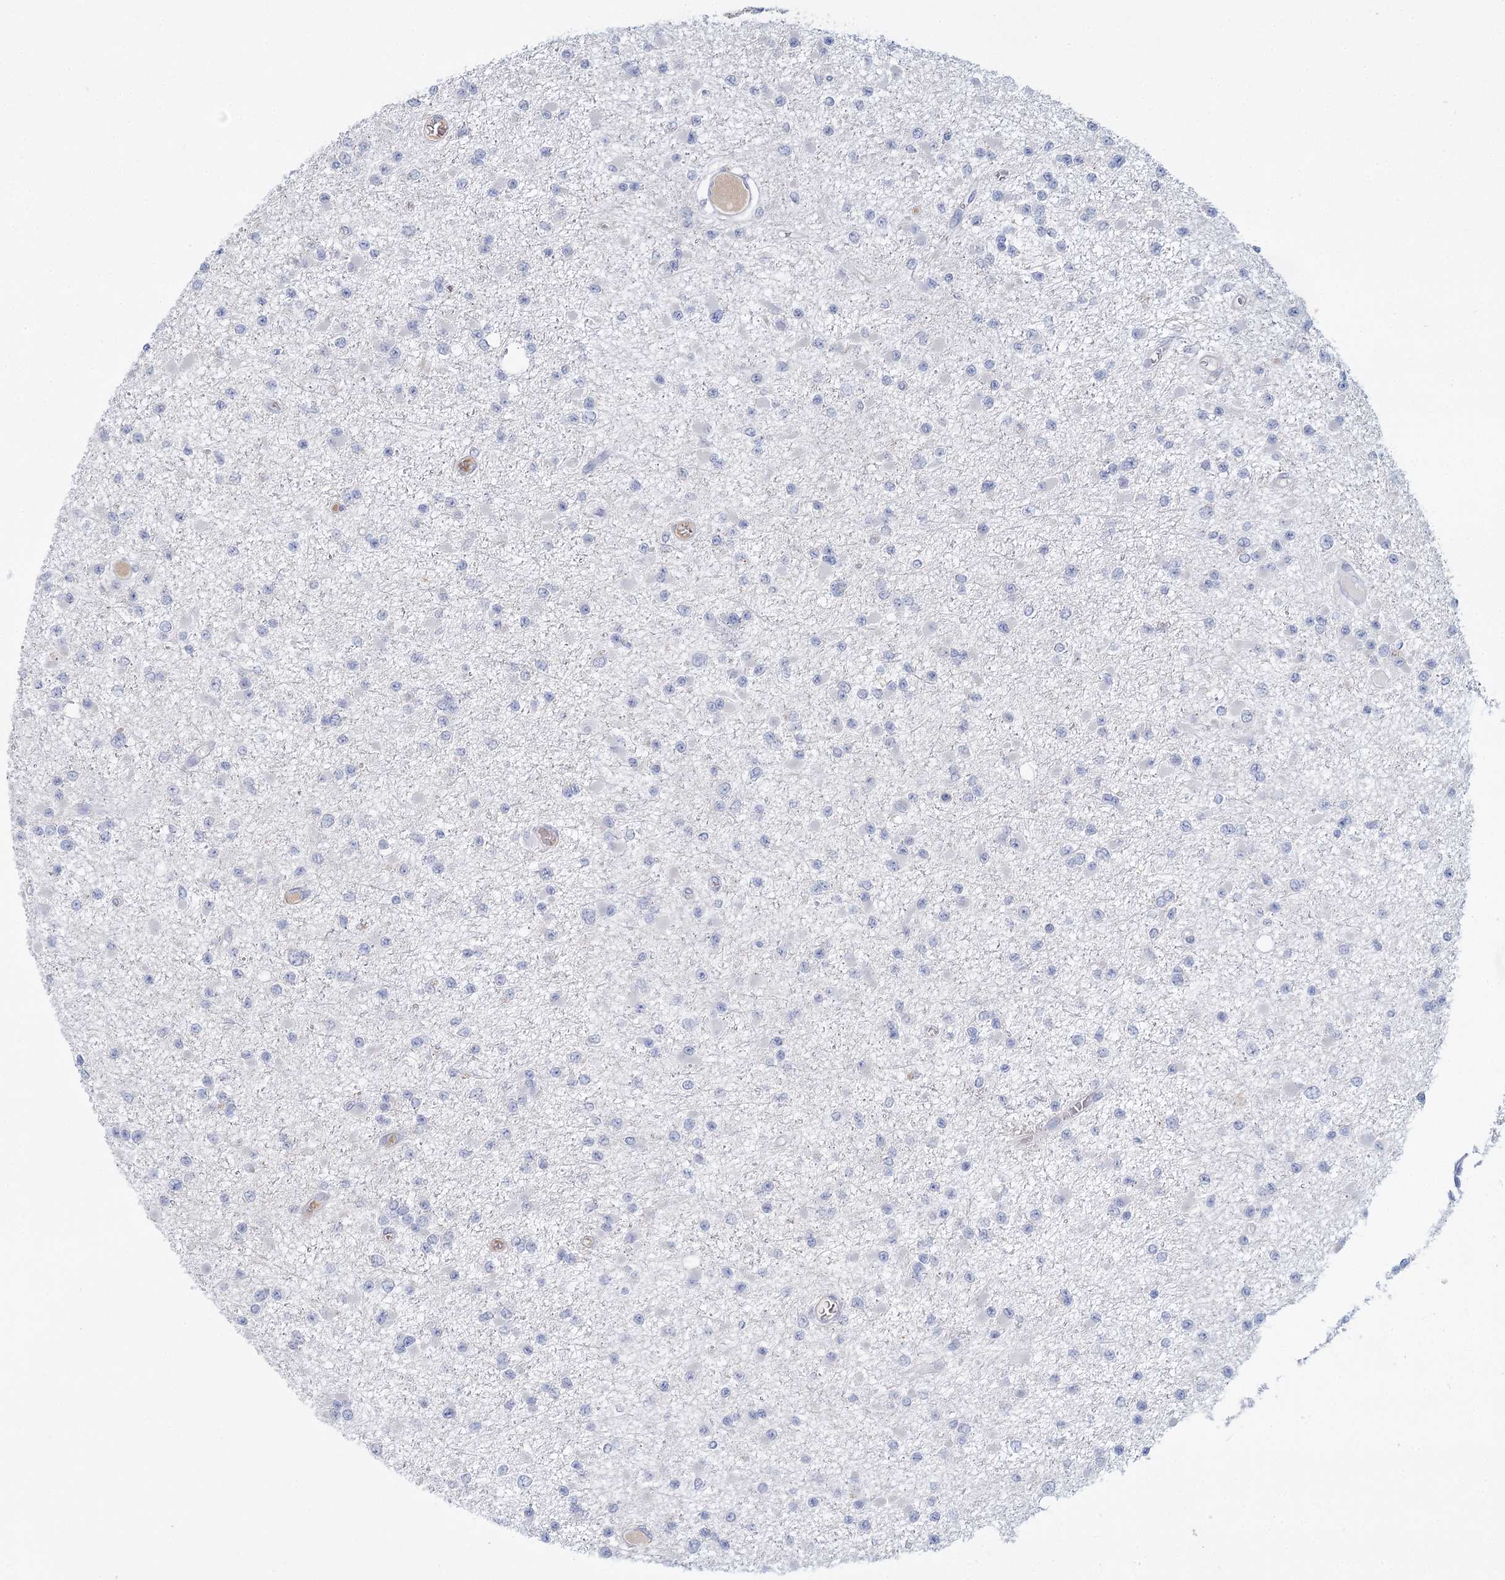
{"staining": {"intensity": "negative", "quantity": "none", "location": "none"}, "tissue": "glioma", "cell_type": "Tumor cells", "image_type": "cancer", "snomed": [{"axis": "morphology", "description": "Glioma, malignant, Low grade"}, {"axis": "topography", "description": "Brain"}], "caption": "Malignant glioma (low-grade) was stained to show a protein in brown. There is no significant expression in tumor cells.", "gene": "ARHGAP44", "patient": {"sex": "female", "age": 22}}